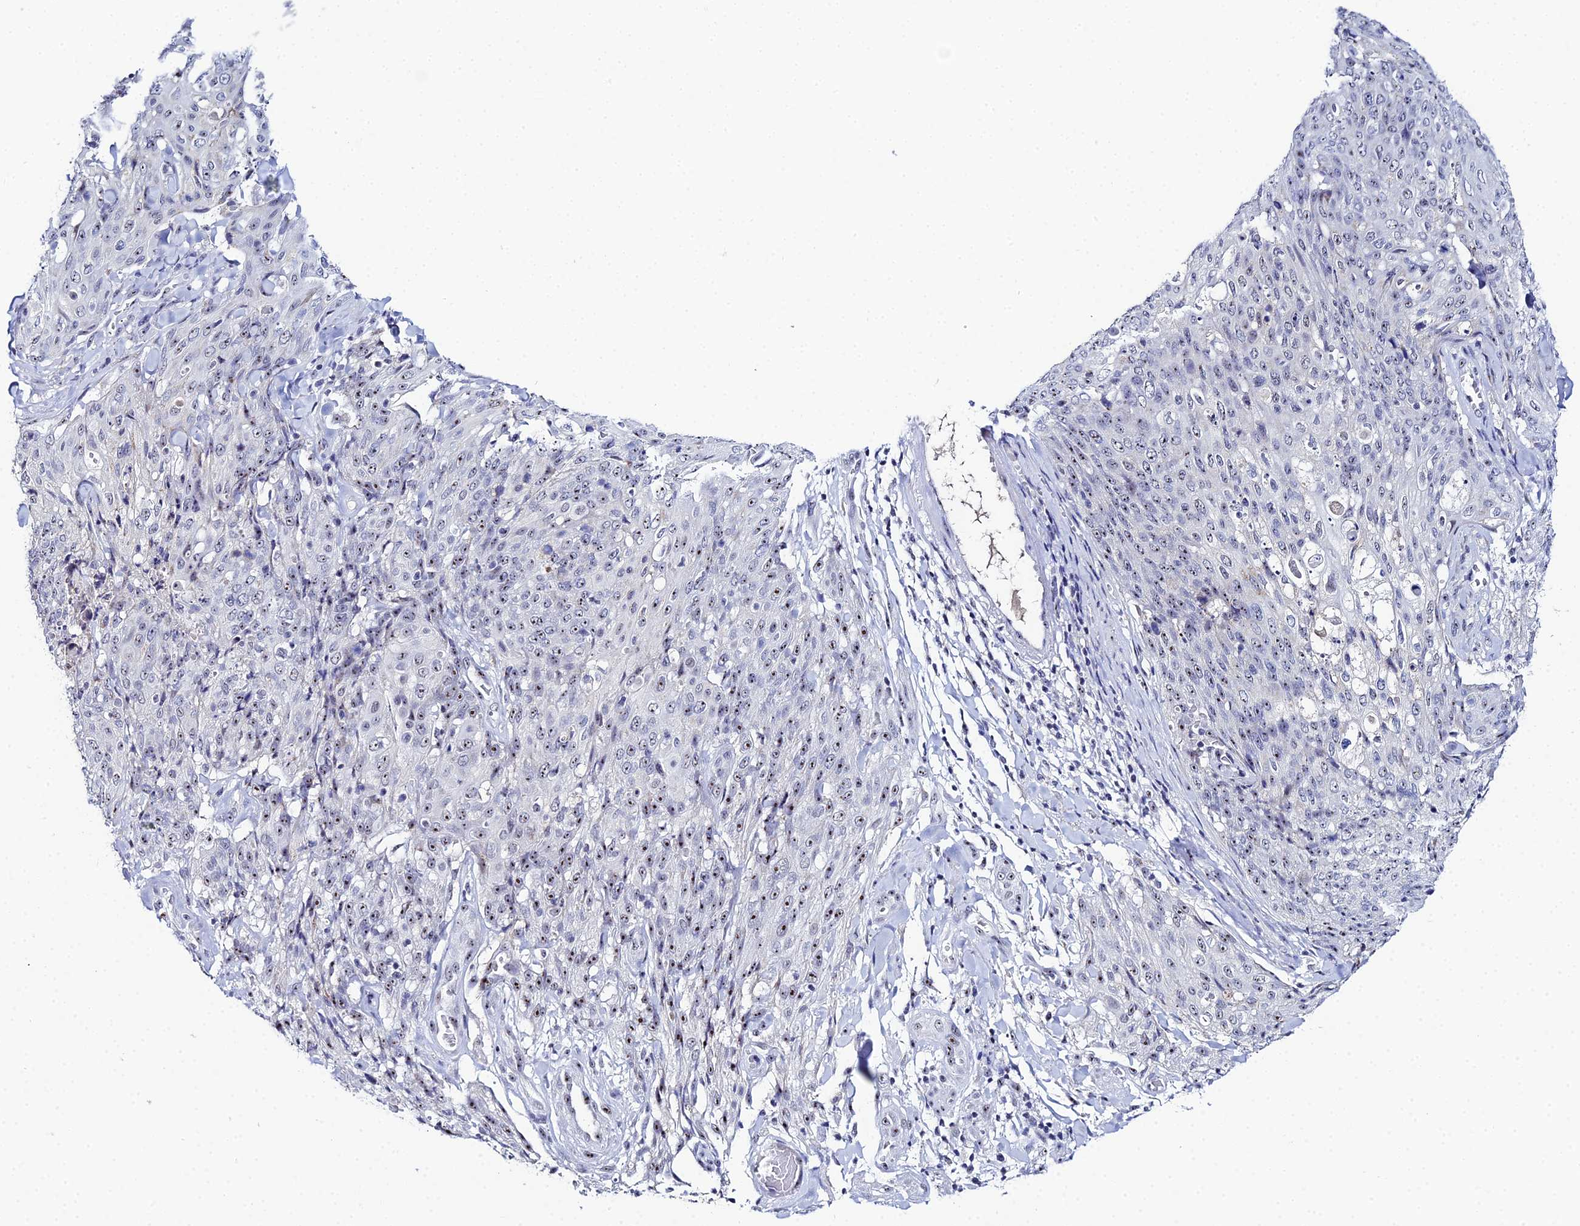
{"staining": {"intensity": "moderate", "quantity": "<25%", "location": "nuclear"}, "tissue": "skin cancer", "cell_type": "Tumor cells", "image_type": "cancer", "snomed": [{"axis": "morphology", "description": "Squamous cell carcinoma, NOS"}, {"axis": "topography", "description": "Skin"}, {"axis": "topography", "description": "Vulva"}], "caption": "Skin cancer tissue shows moderate nuclear staining in about <25% of tumor cells", "gene": "PLPP4", "patient": {"sex": "female", "age": 85}}